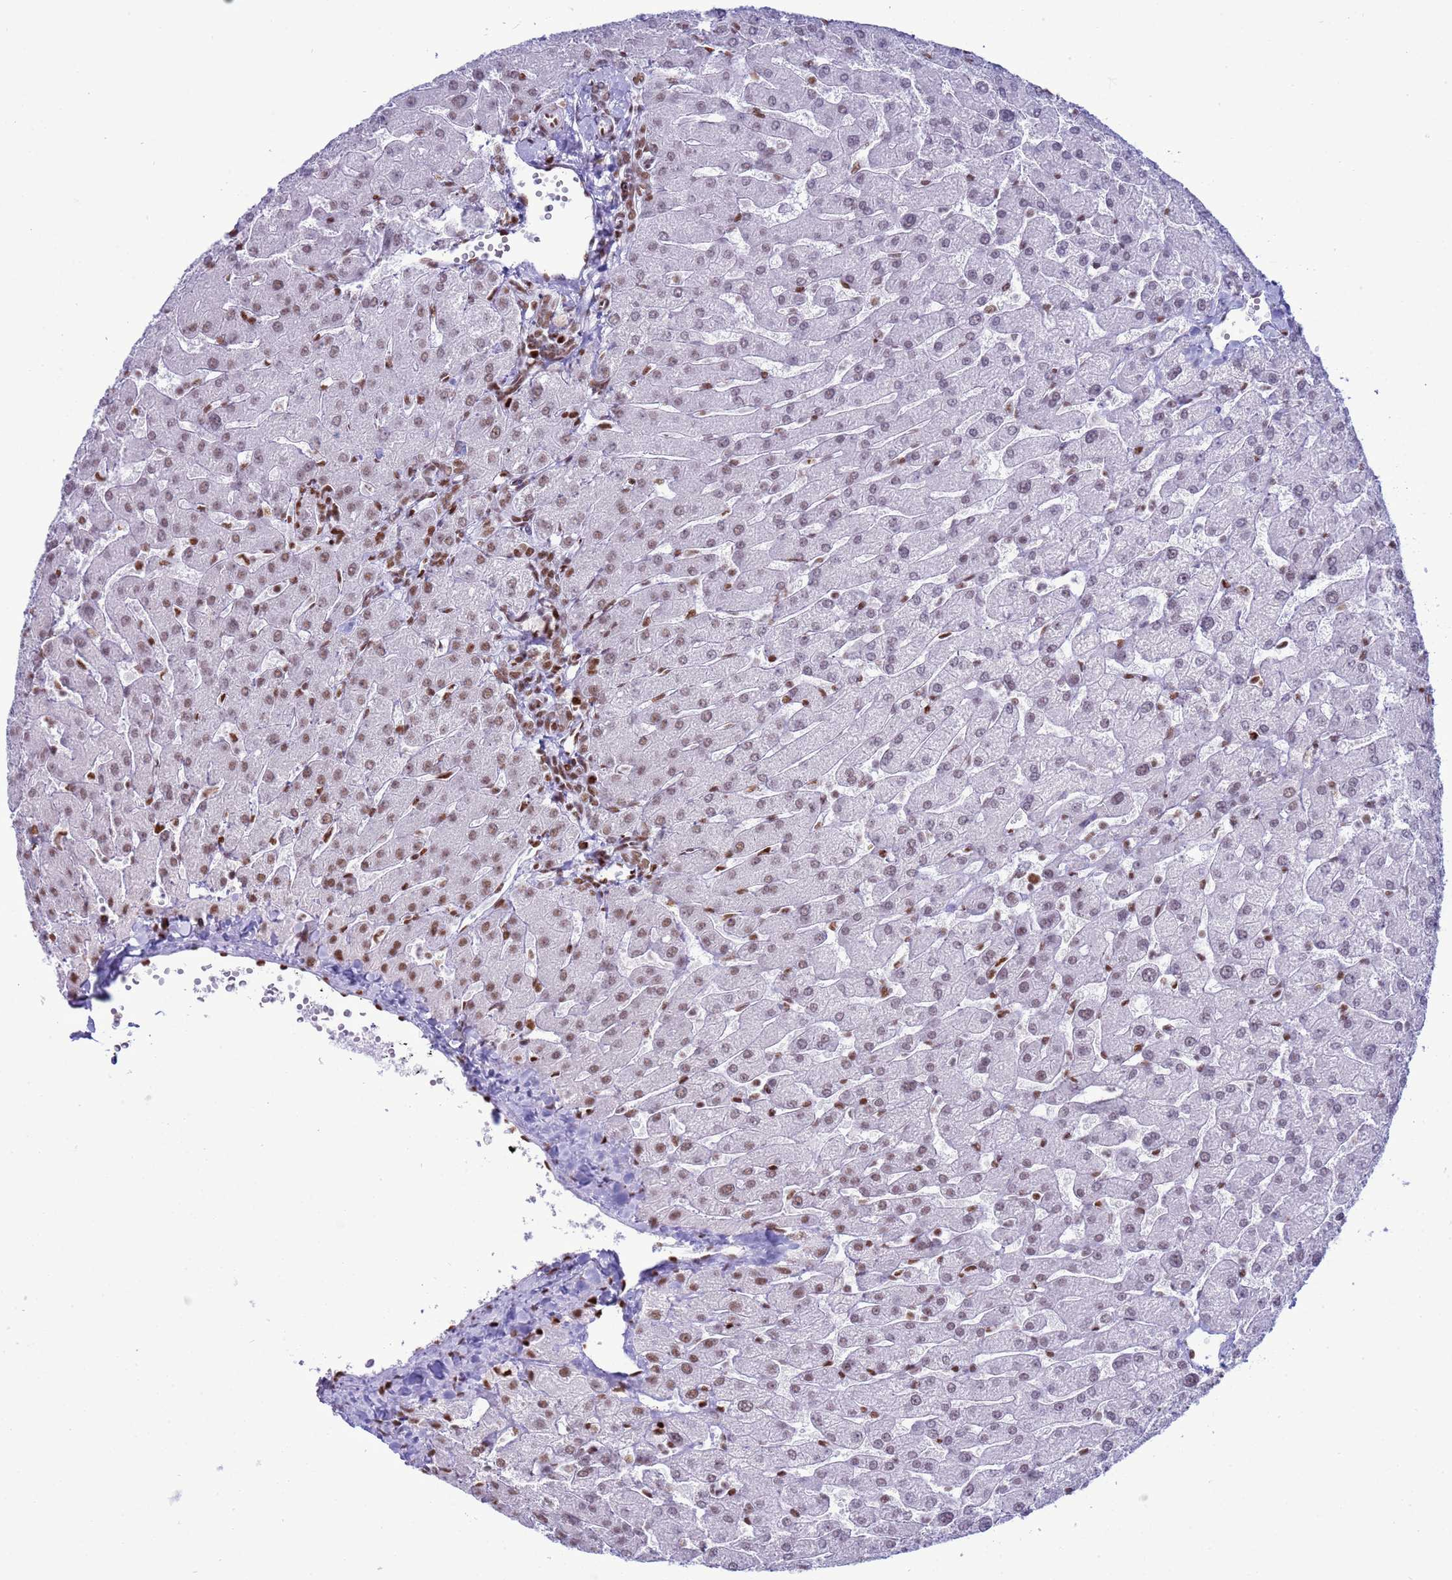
{"staining": {"intensity": "weak", "quantity": "25%-75%", "location": "nuclear"}, "tissue": "liver", "cell_type": "Cholangiocytes", "image_type": "normal", "snomed": [{"axis": "morphology", "description": "Normal tissue, NOS"}, {"axis": "topography", "description": "Liver"}], "caption": "Protein staining of unremarkable liver shows weak nuclear positivity in about 25%-75% of cholangiocytes.", "gene": "RALY", "patient": {"sex": "male", "age": 55}}